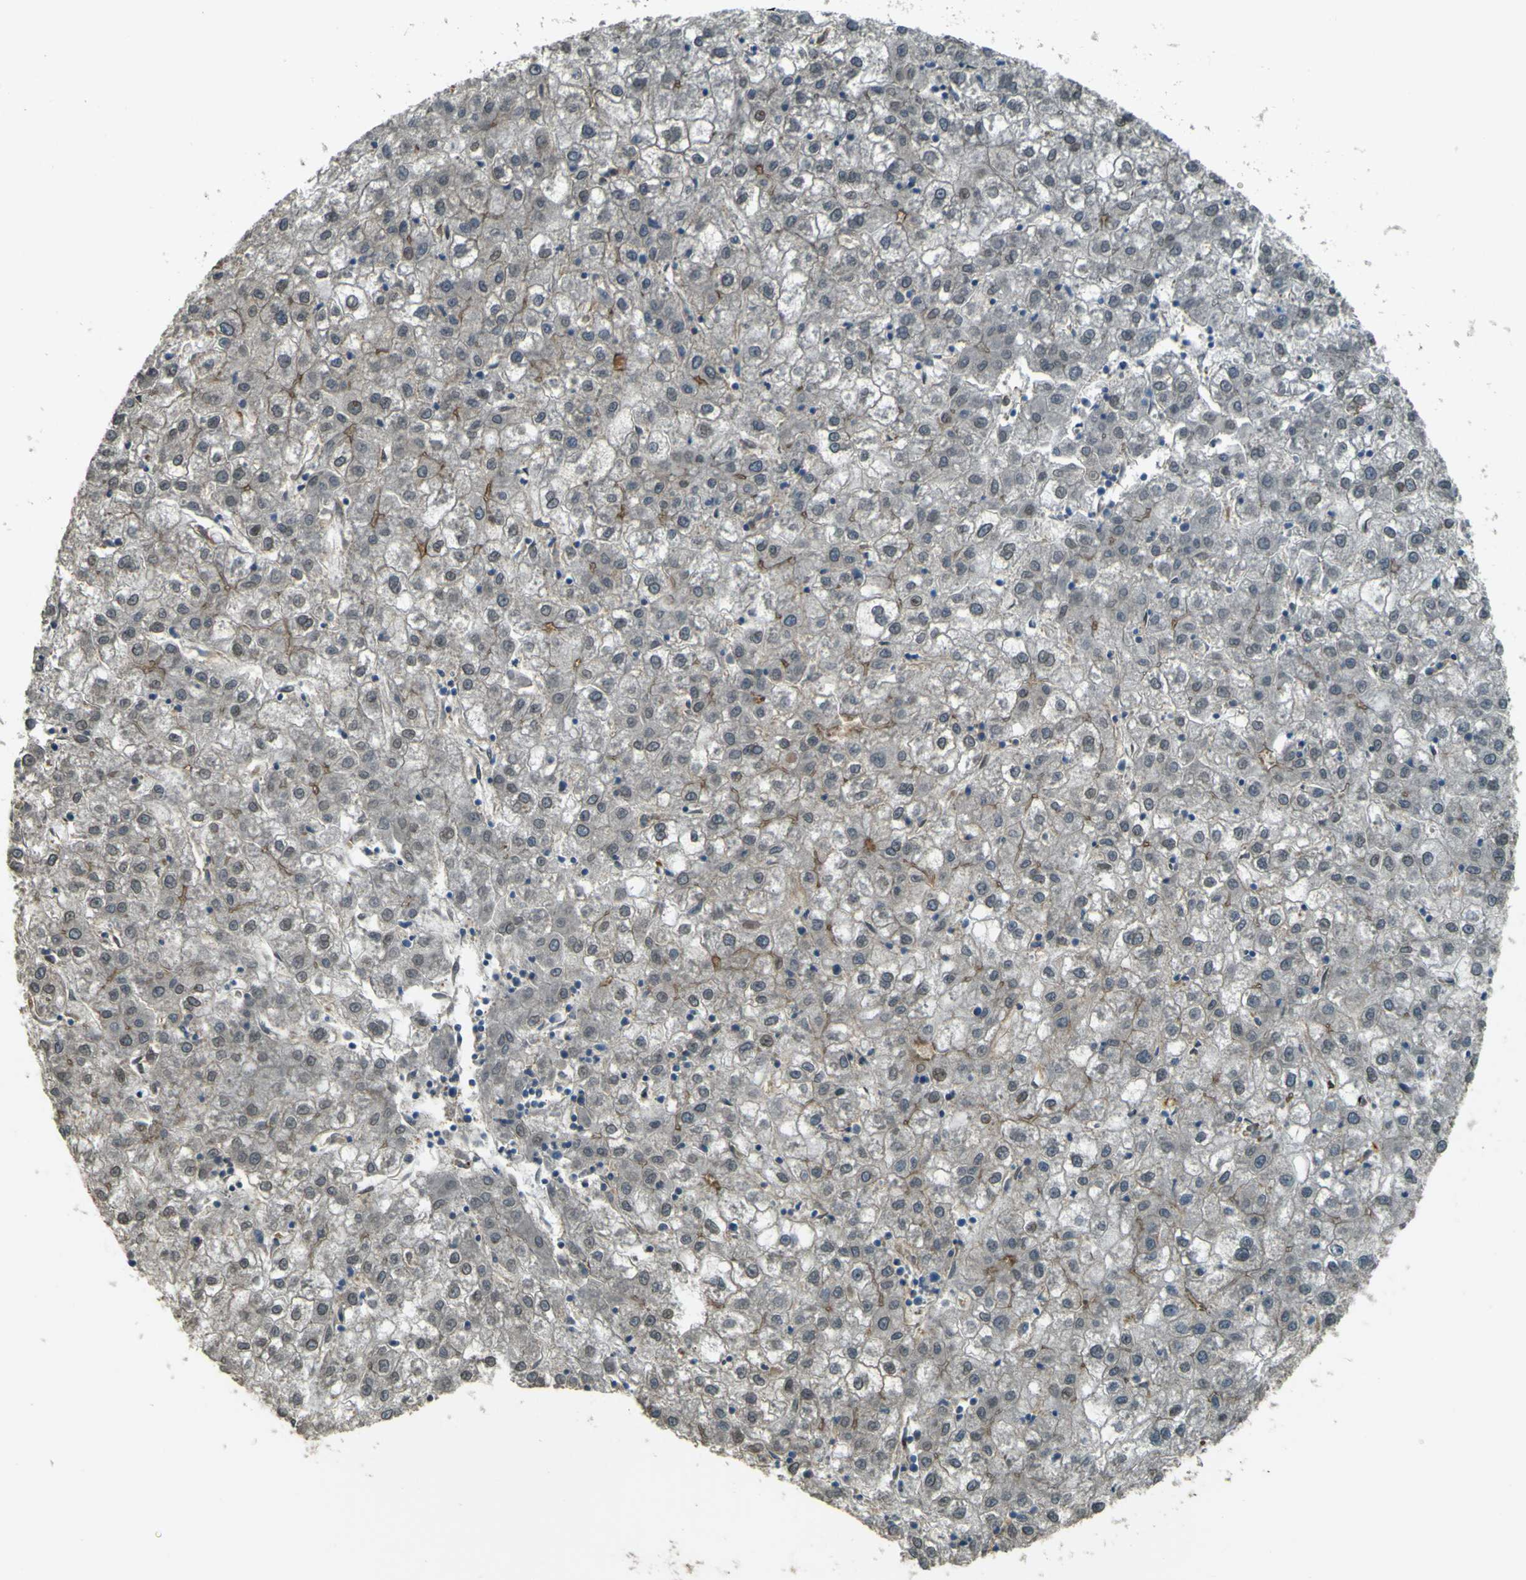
{"staining": {"intensity": "weak", "quantity": "<25%", "location": "cytoplasmic/membranous,nuclear"}, "tissue": "liver cancer", "cell_type": "Tumor cells", "image_type": "cancer", "snomed": [{"axis": "morphology", "description": "Carcinoma, Hepatocellular, NOS"}, {"axis": "topography", "description": "Liver"}], "caption": "Liver hepatocellular carcinoma was stained to show a protein in brown. There is no significant positivity in tumor cells.", "gene": "NEXN", "patient": {"sex": "male", "age": 72}}